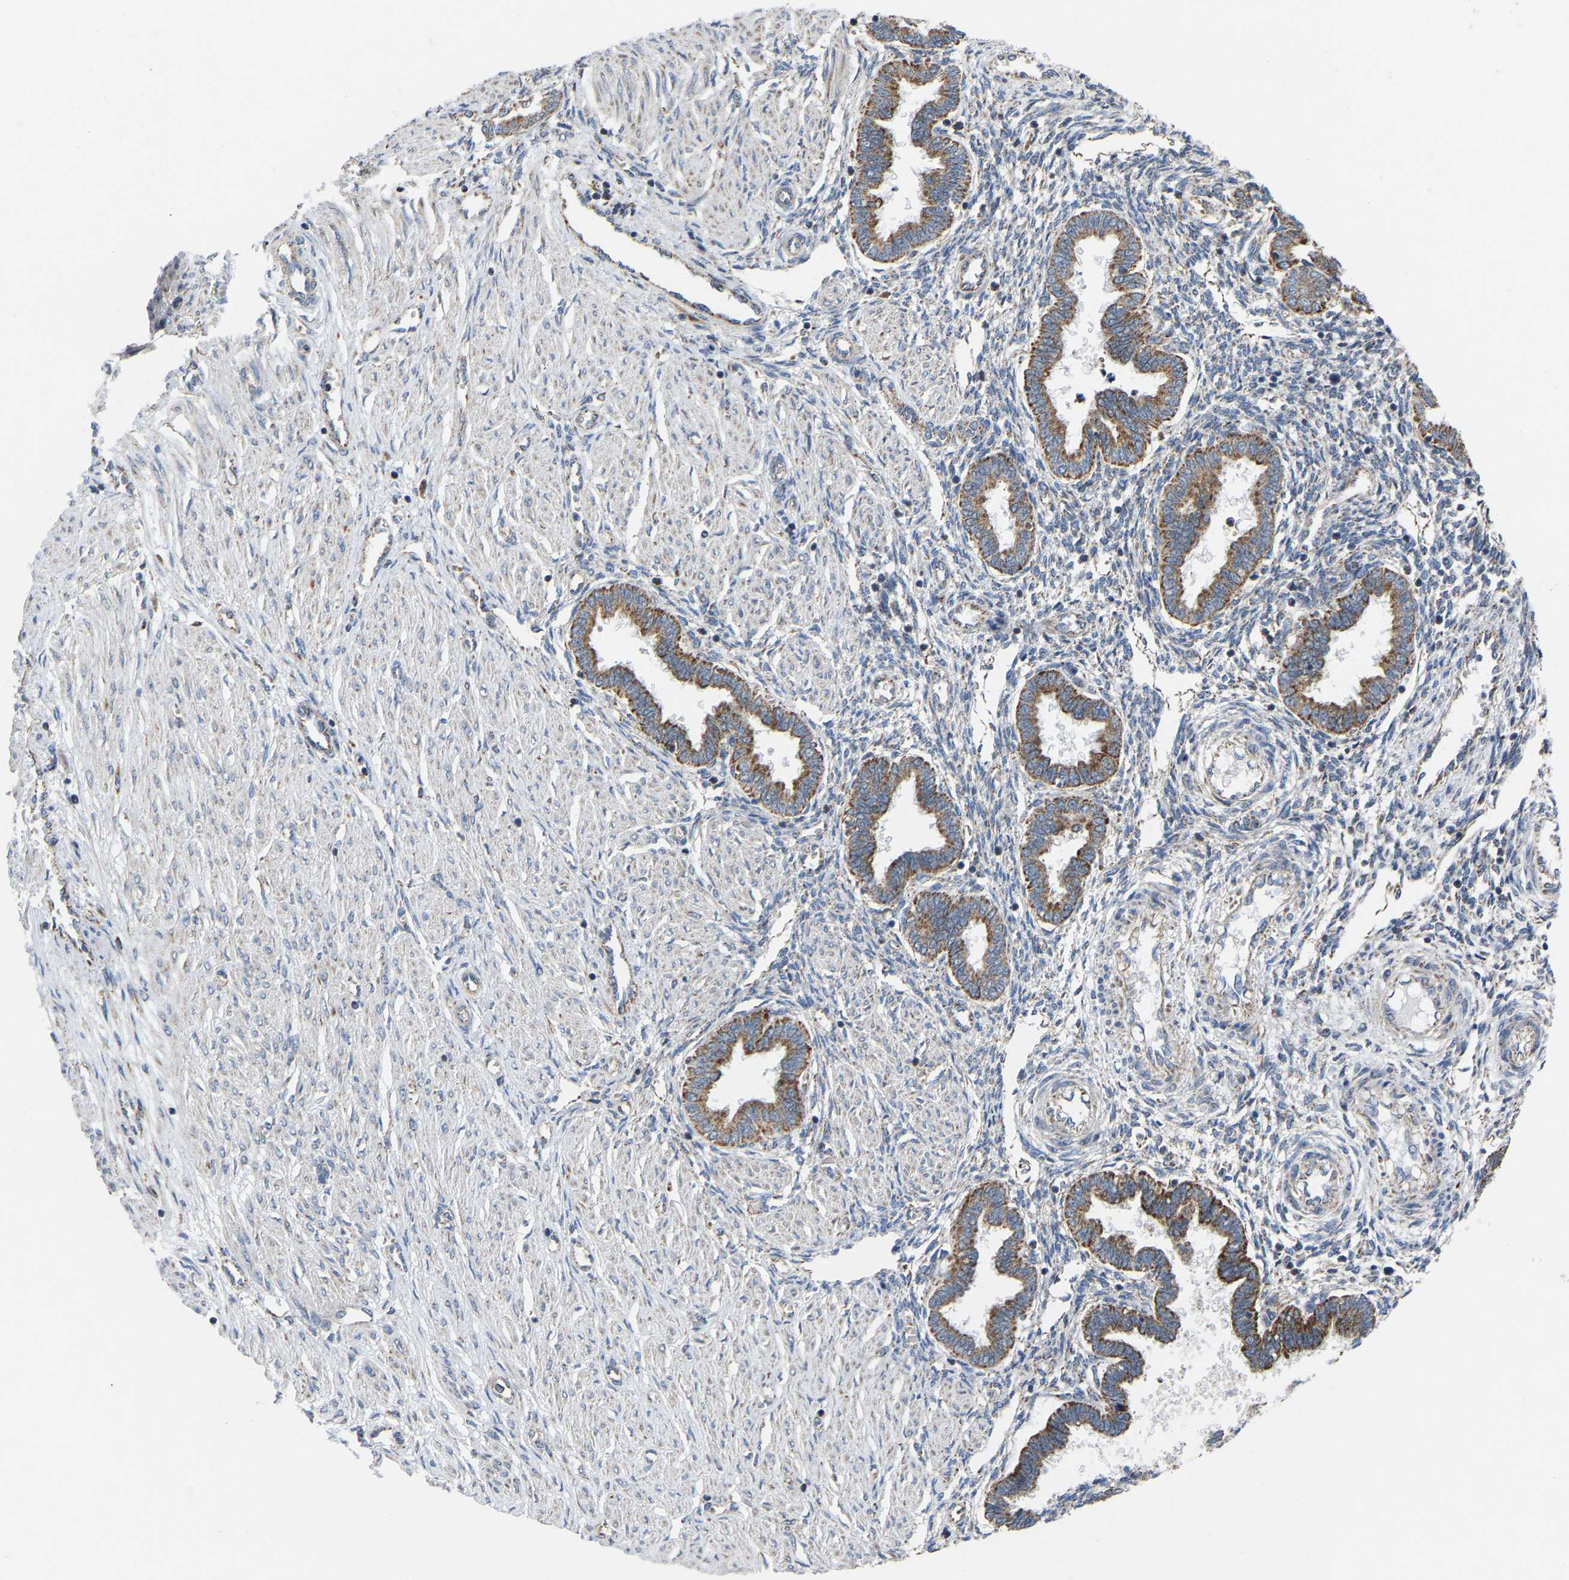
{"staining": {"intensity": "negative", "quantity": "none", "location": "none"}, "tissue": "endometrium", "cell_type": "Cells in endometrial stroma", "image_type": "normal", "snomed": [{"axis": "morphology", "description": "Normal tissue, NOS"}, {"axis": "topography", "description": "Endometrium"}], "caption": "IHC image of unremarkable endometrium stained for a protein (brown), which displays no positivity in cells in endometrial stroma. (DAB (3,3'-diaminobenzidine) immunohistochemistry (IHC) with hematoxylin counter stain).", "gene": "BCL10", "patient": {"sex": "female", "age": 33}}